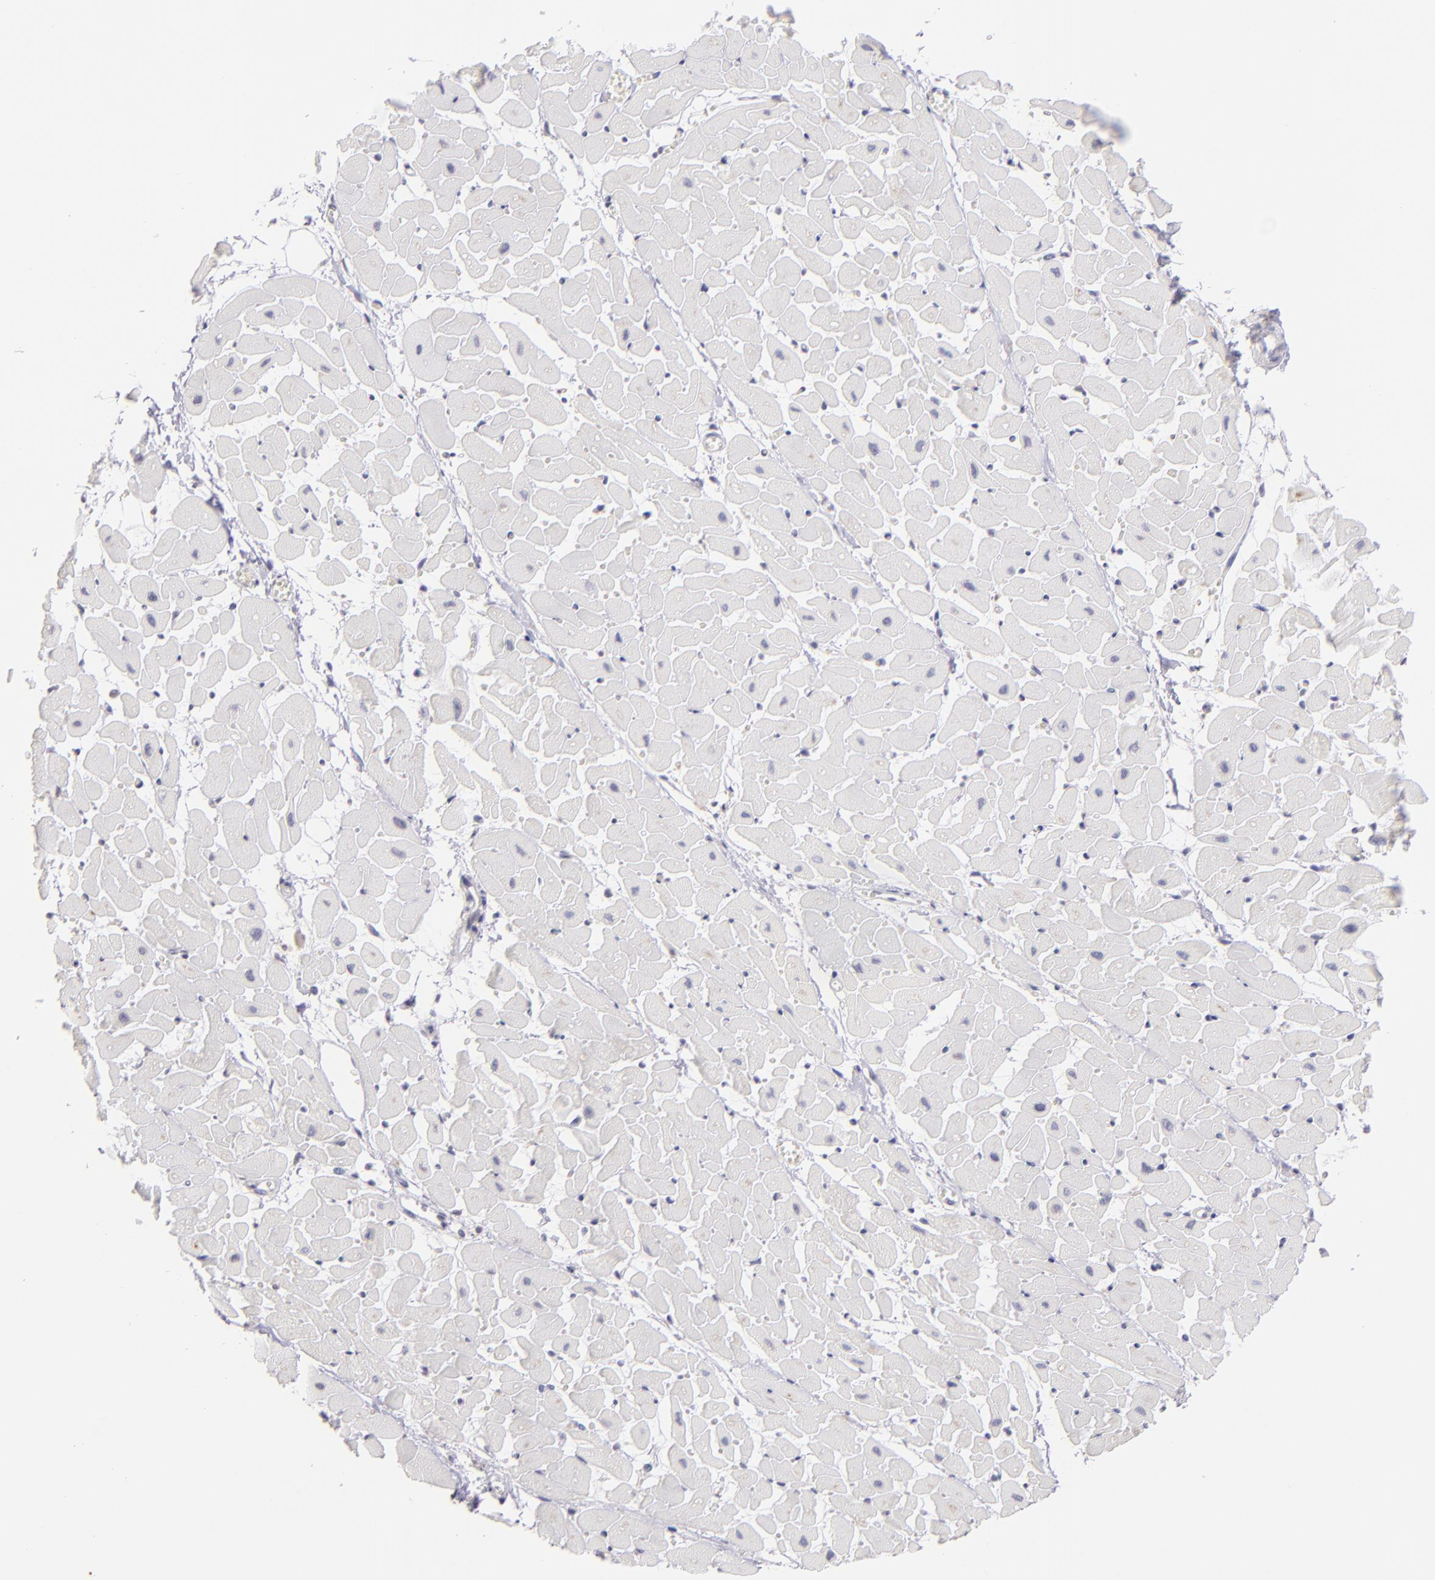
{"staining": {"intensity": "negative", "quantity": "none", "location": "none"}, "tissue": "heart muscle", "cell_type": "Cardiomyocytes", "image_type": "normal", "snomed": [{"axis": "morphology", "description": "Normal tissue, NOS"}, {"axis": "topography", "description": "Heart"}], "caption": "Immunohistochemical staining of unremarkable human heart muscle exhibits no significant expression in cardiomyocytes.", "gene": "IL2RA", "patient": {"sex": "female", "age": 19}}